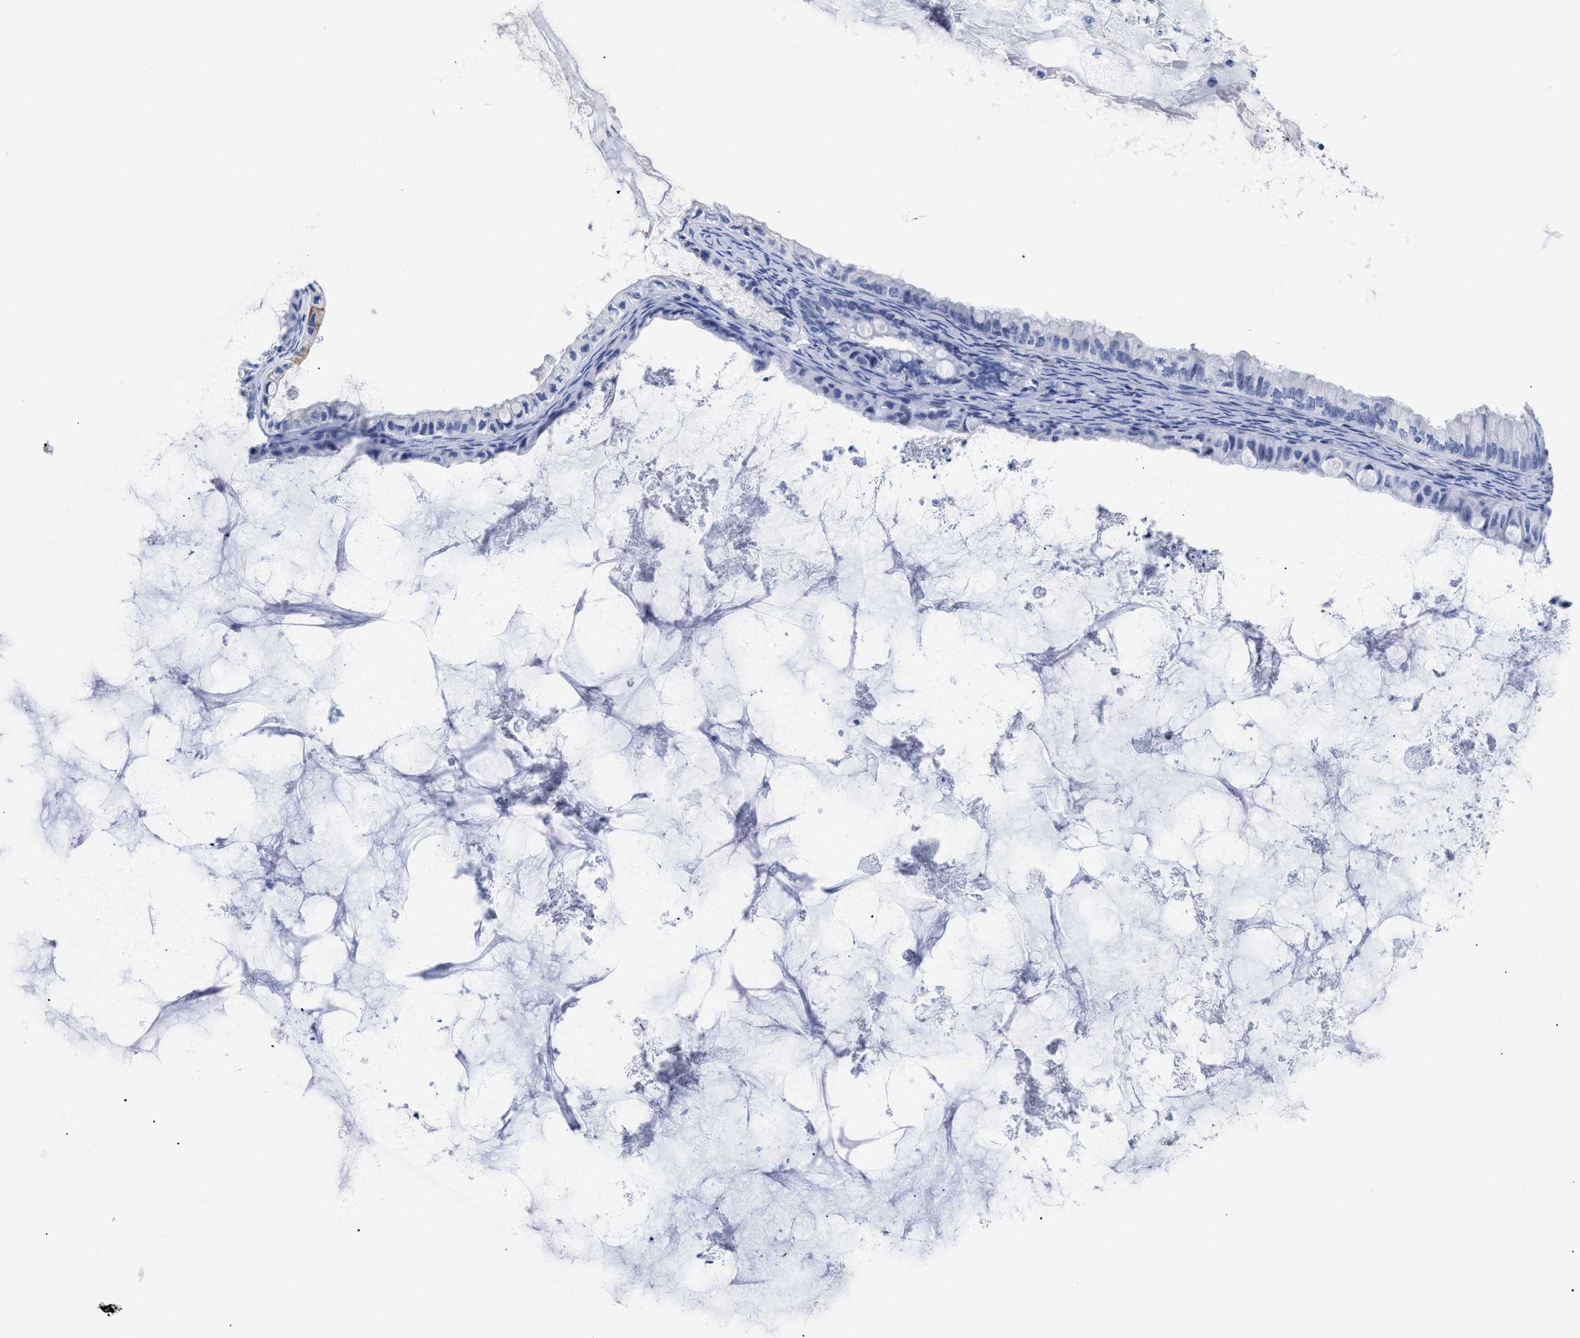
{"staining": {"intensity": "strong", "quantity": "<25%", "location": "cytoplasmic/membranous"}, "tissue": "ovarian cancer", "cell_type": "Tumor cells", "image_type": "cancer", "snomed": [{"axis": "morphology", "description": "Cystadenocarcinoma, mucinous, NOS"}, {"axis": "topography", "description": "Ovary"}], "caption": "Approximately <25% of tumor cells in human mucinous cystadenocarcinoma (ovarian) display strong cytoplasmic/membranous protein expression as visualized by brown immunohistochemical staining.", "gene": "DUSP26", "patient": {"sex": "female", "age": 80}}